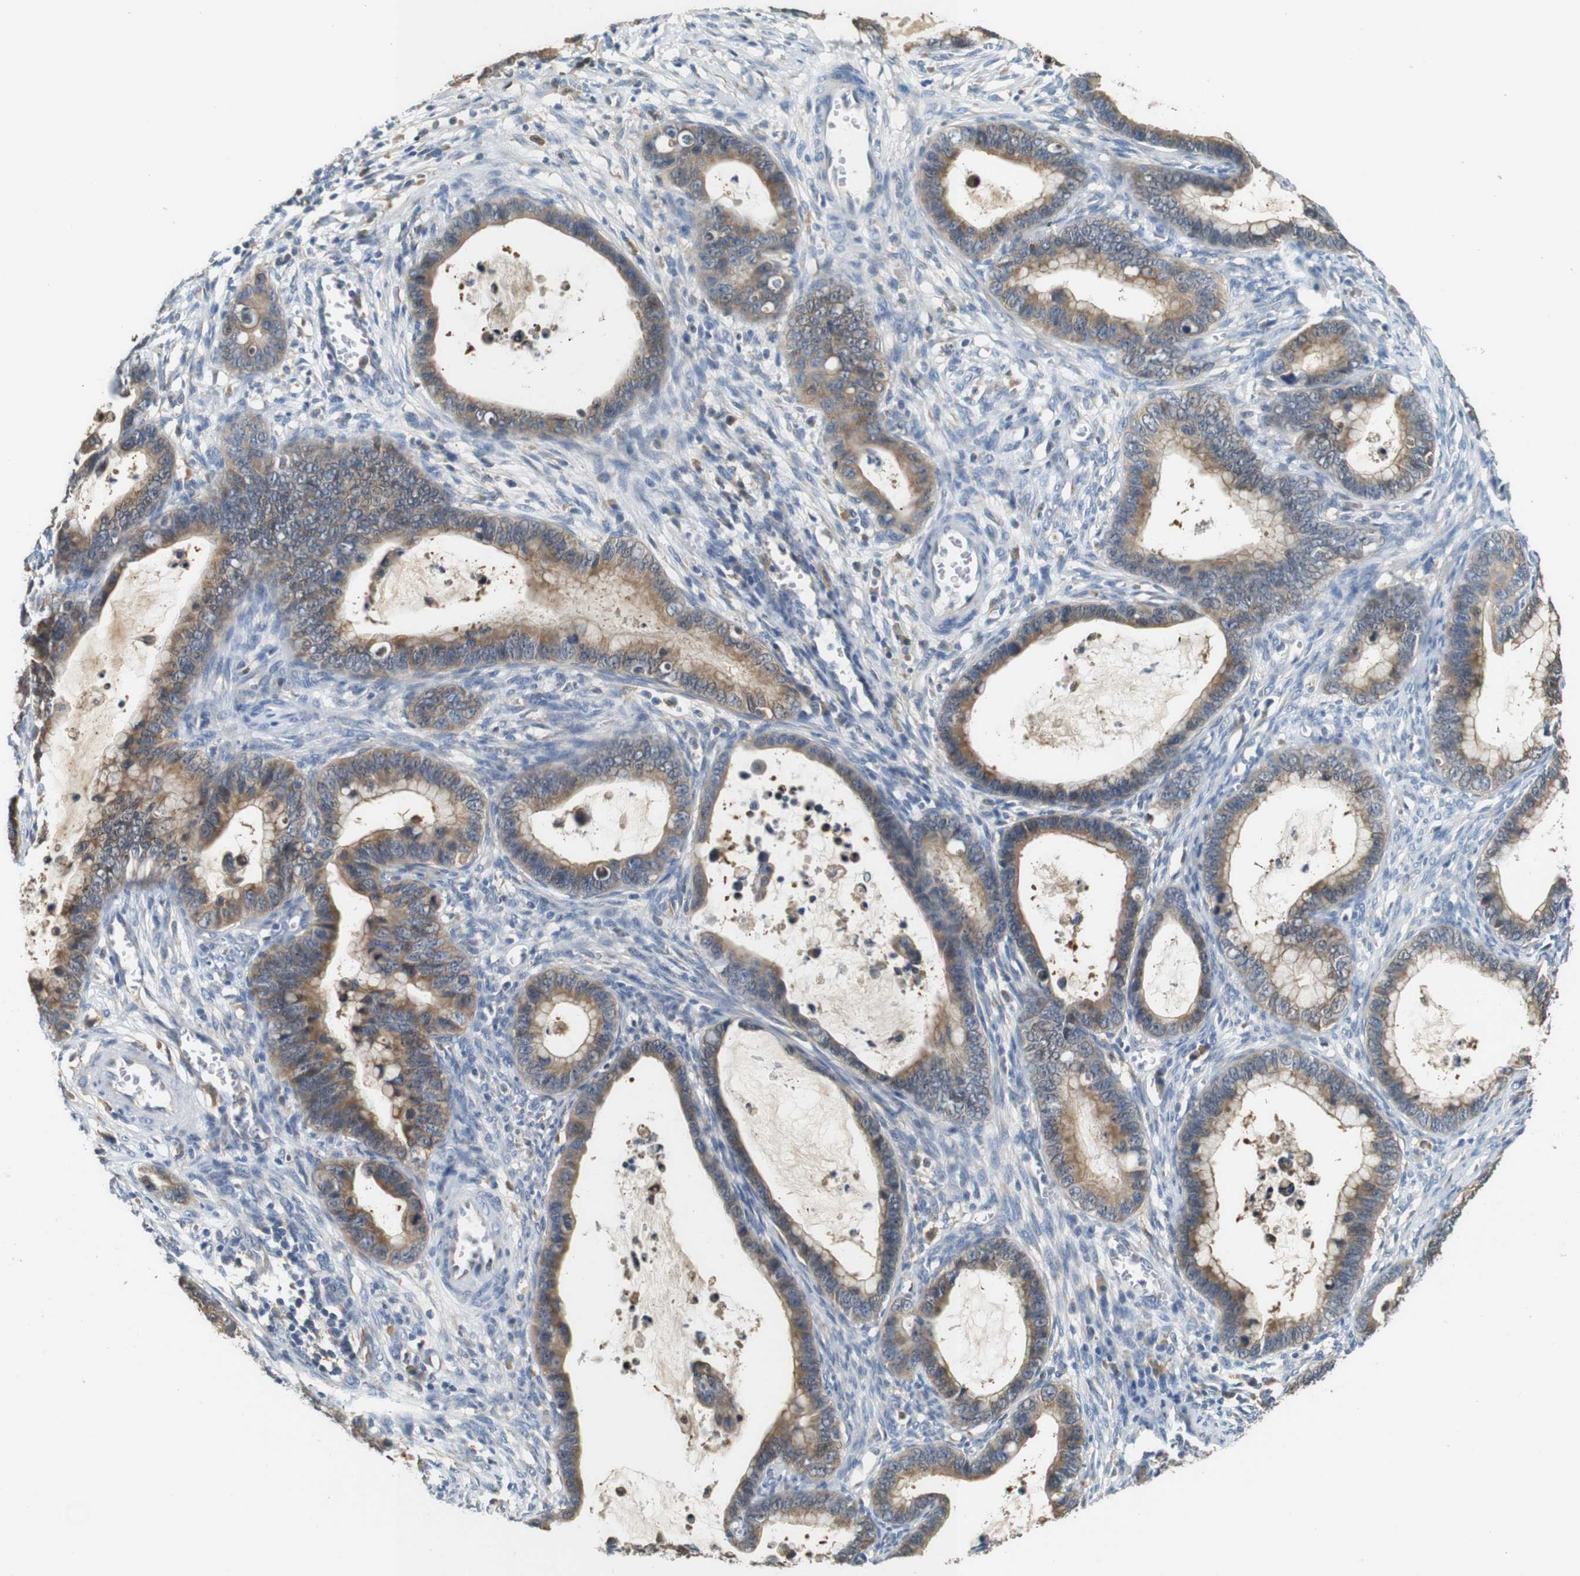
{"staining": {"intensity": "weak", "quantity": ">75%", "location": "cytoplasmic/membranous"}, "tissue": "cervical cancer", "cell_type": "Tumor cells", "image_type": "cancer", "snomed": [{"axis": "morphology", "description": "Adenocarcinoma, NOS"}, {"axis": "topography", "description": "Cervix"}], "caption": "IHC image of neoplastic tissue: cervical cancer (adenocarcinoma) stained using IHC displays low levels of weak protein expression localized specifically in the cytoplasmic/membranous of tumor cells, appearing as a cytoplasmic/membranous brown color.", "gene": "NEBL", "patient": {"sex": "female", "age": 44}}